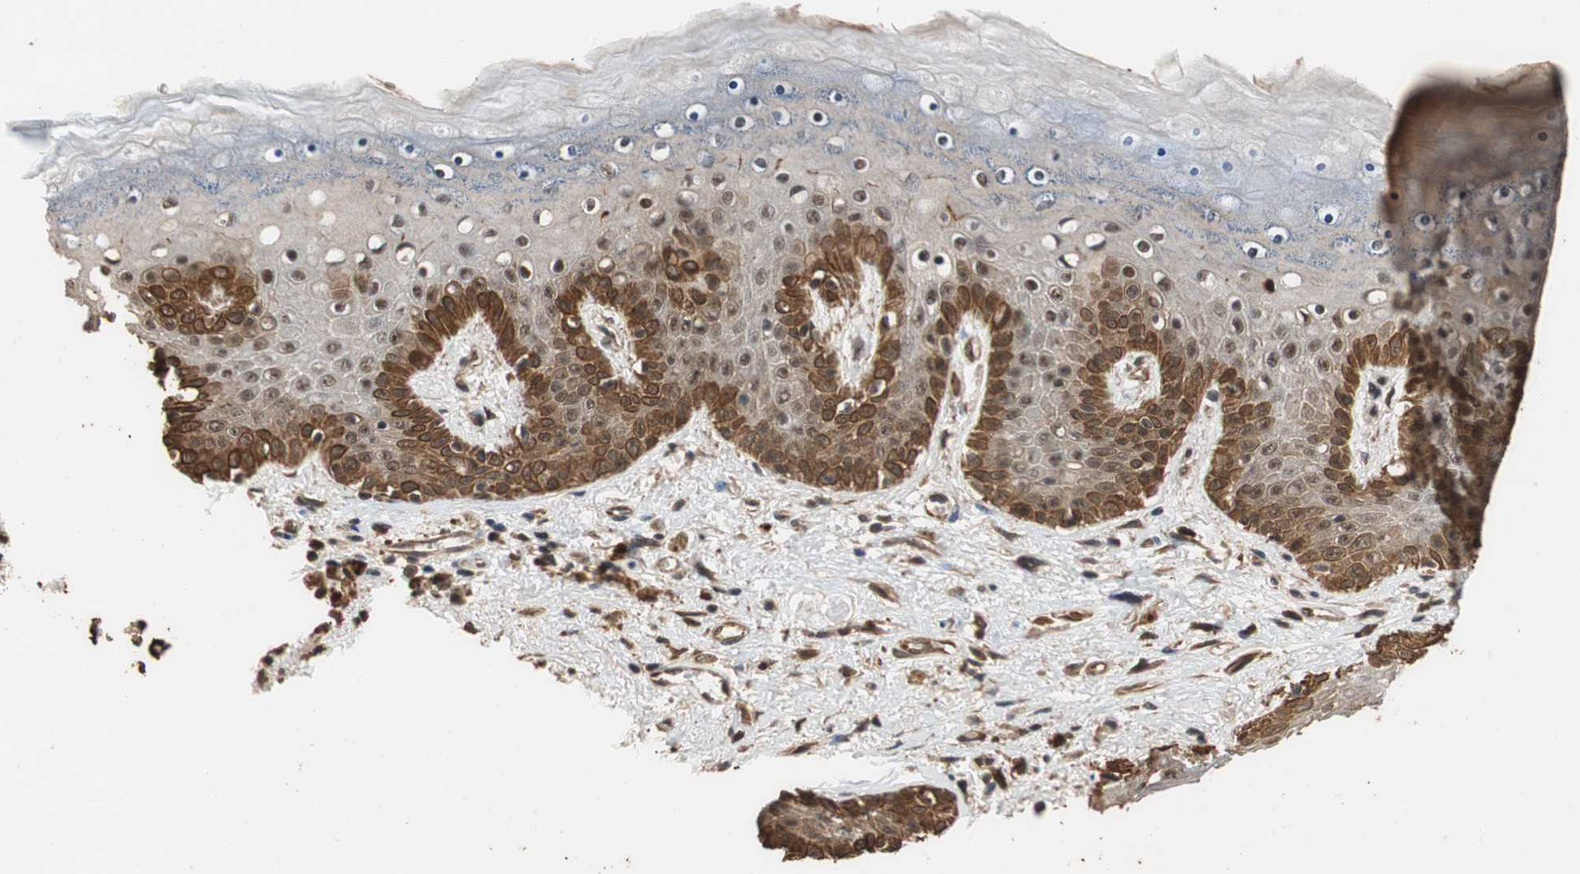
{"staining": {"intensity": "strong", "quantity": ">75%", "location": "cytoplasmic/membranous,nuclear"}, "tissue": "skin", "cell_type": "Epidermal cells", "image_type": "normal", "snomed": [{"axis": "morphology", "description": "Normal tissue, NOS"}, {"axis": "topography", "description": "Anal"}], "caption": "This image displays immunohistochemistry staining of normal human skin, with high strong cytoplasmic/membranous,nuclear expression in approximately >75% of epidermal cells.", "gene": "CDC5L", "patient": {"sex": "female", "age": 46}}